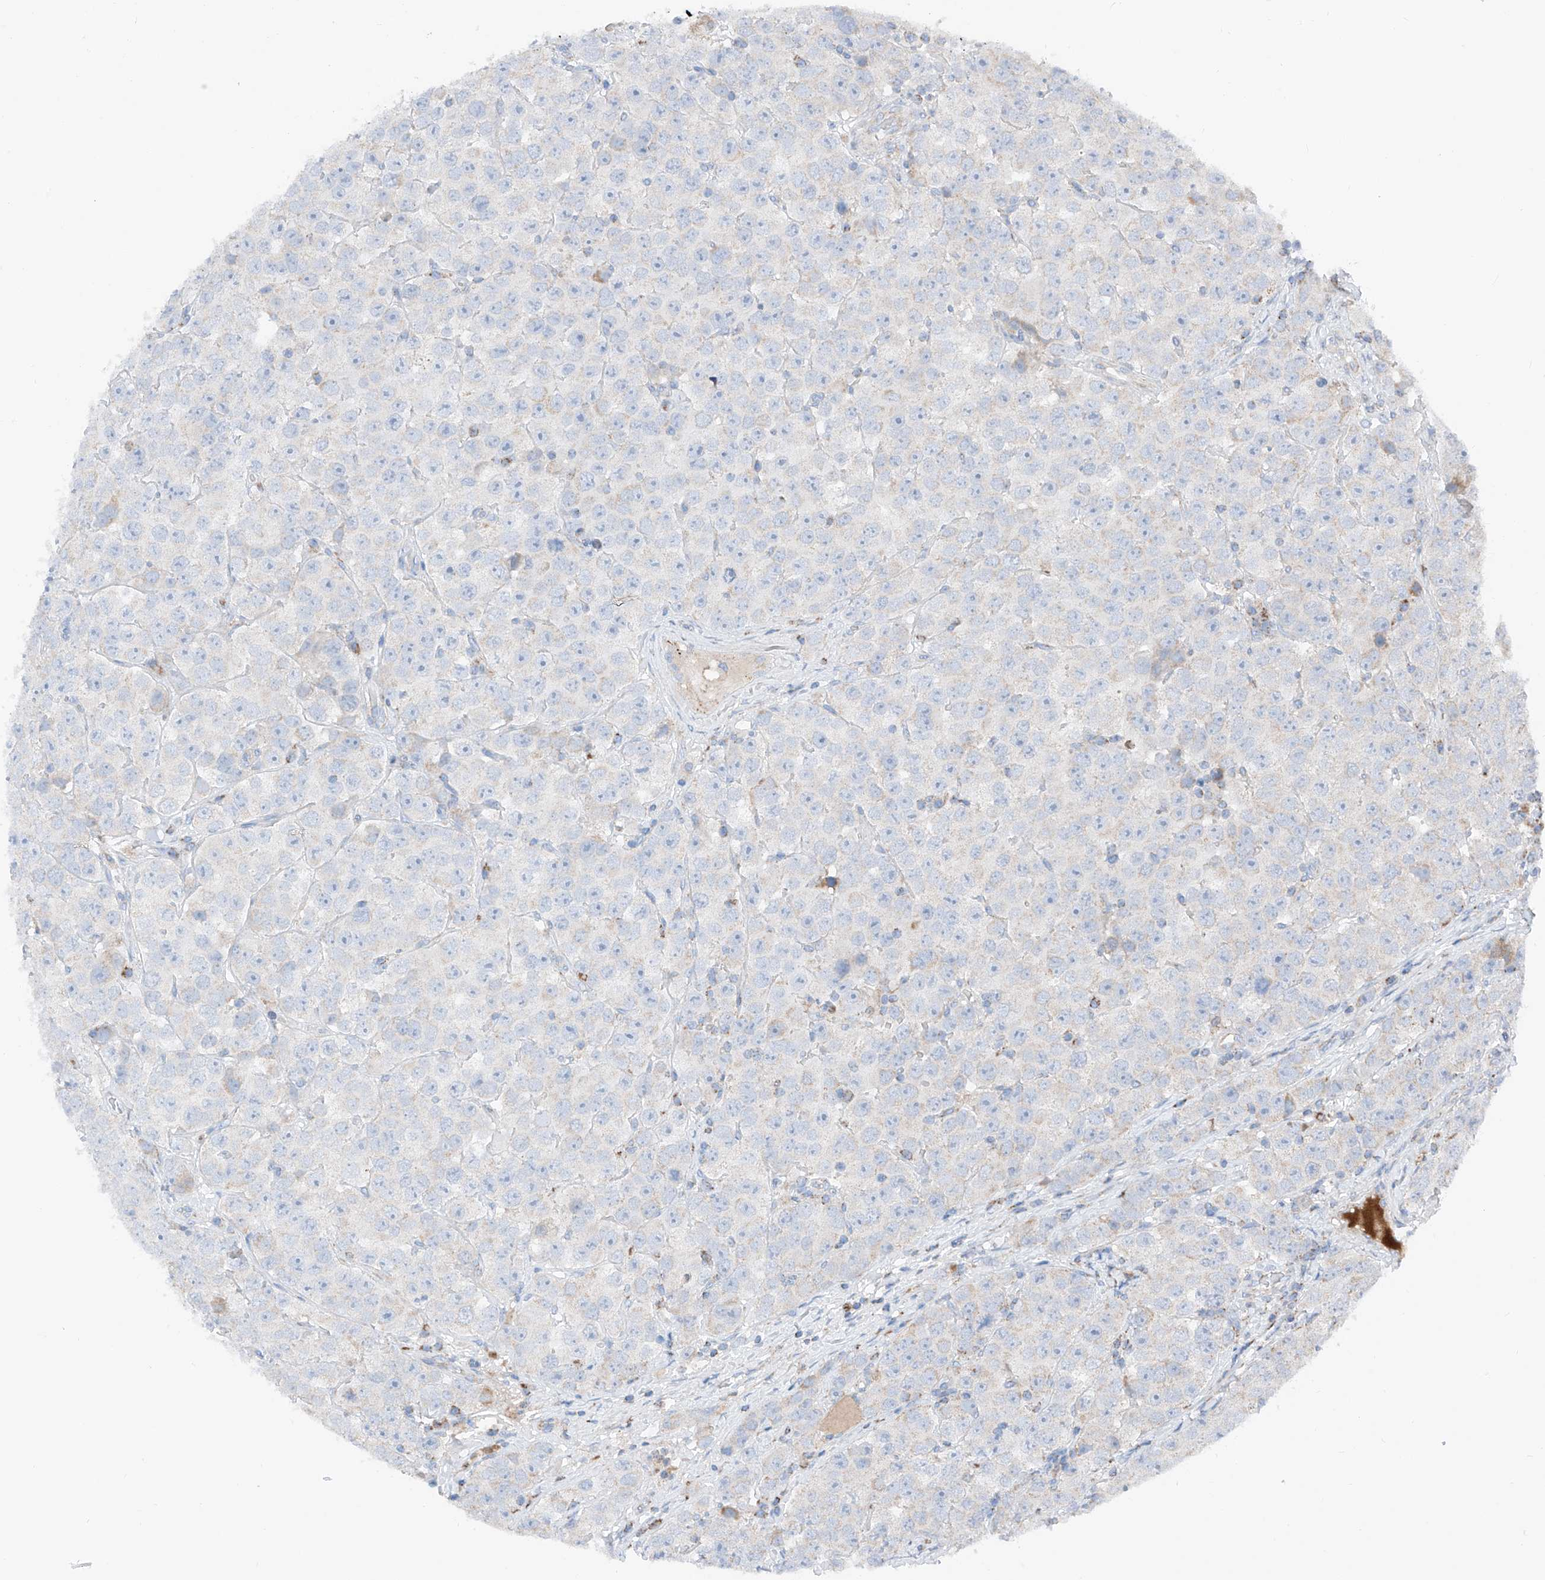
{"staining": {"intensity": "negative", "quantity": "none", "location": "none"}, "tissue": "testis cancer", "cell_type": "Tumor cells", "image_type": "cancer", "snomed": [{"axis": "morphology", "description": "Seminoma, NOS"}, {"axis": "topography", "description": "Testis"}], "caption": "An IHC micrograph of testis seminoma is shown. There is no staining in tumor cells of testis seminoma.", "gene": "MRAP", "patient": {"sex": "male", "age": 28}}